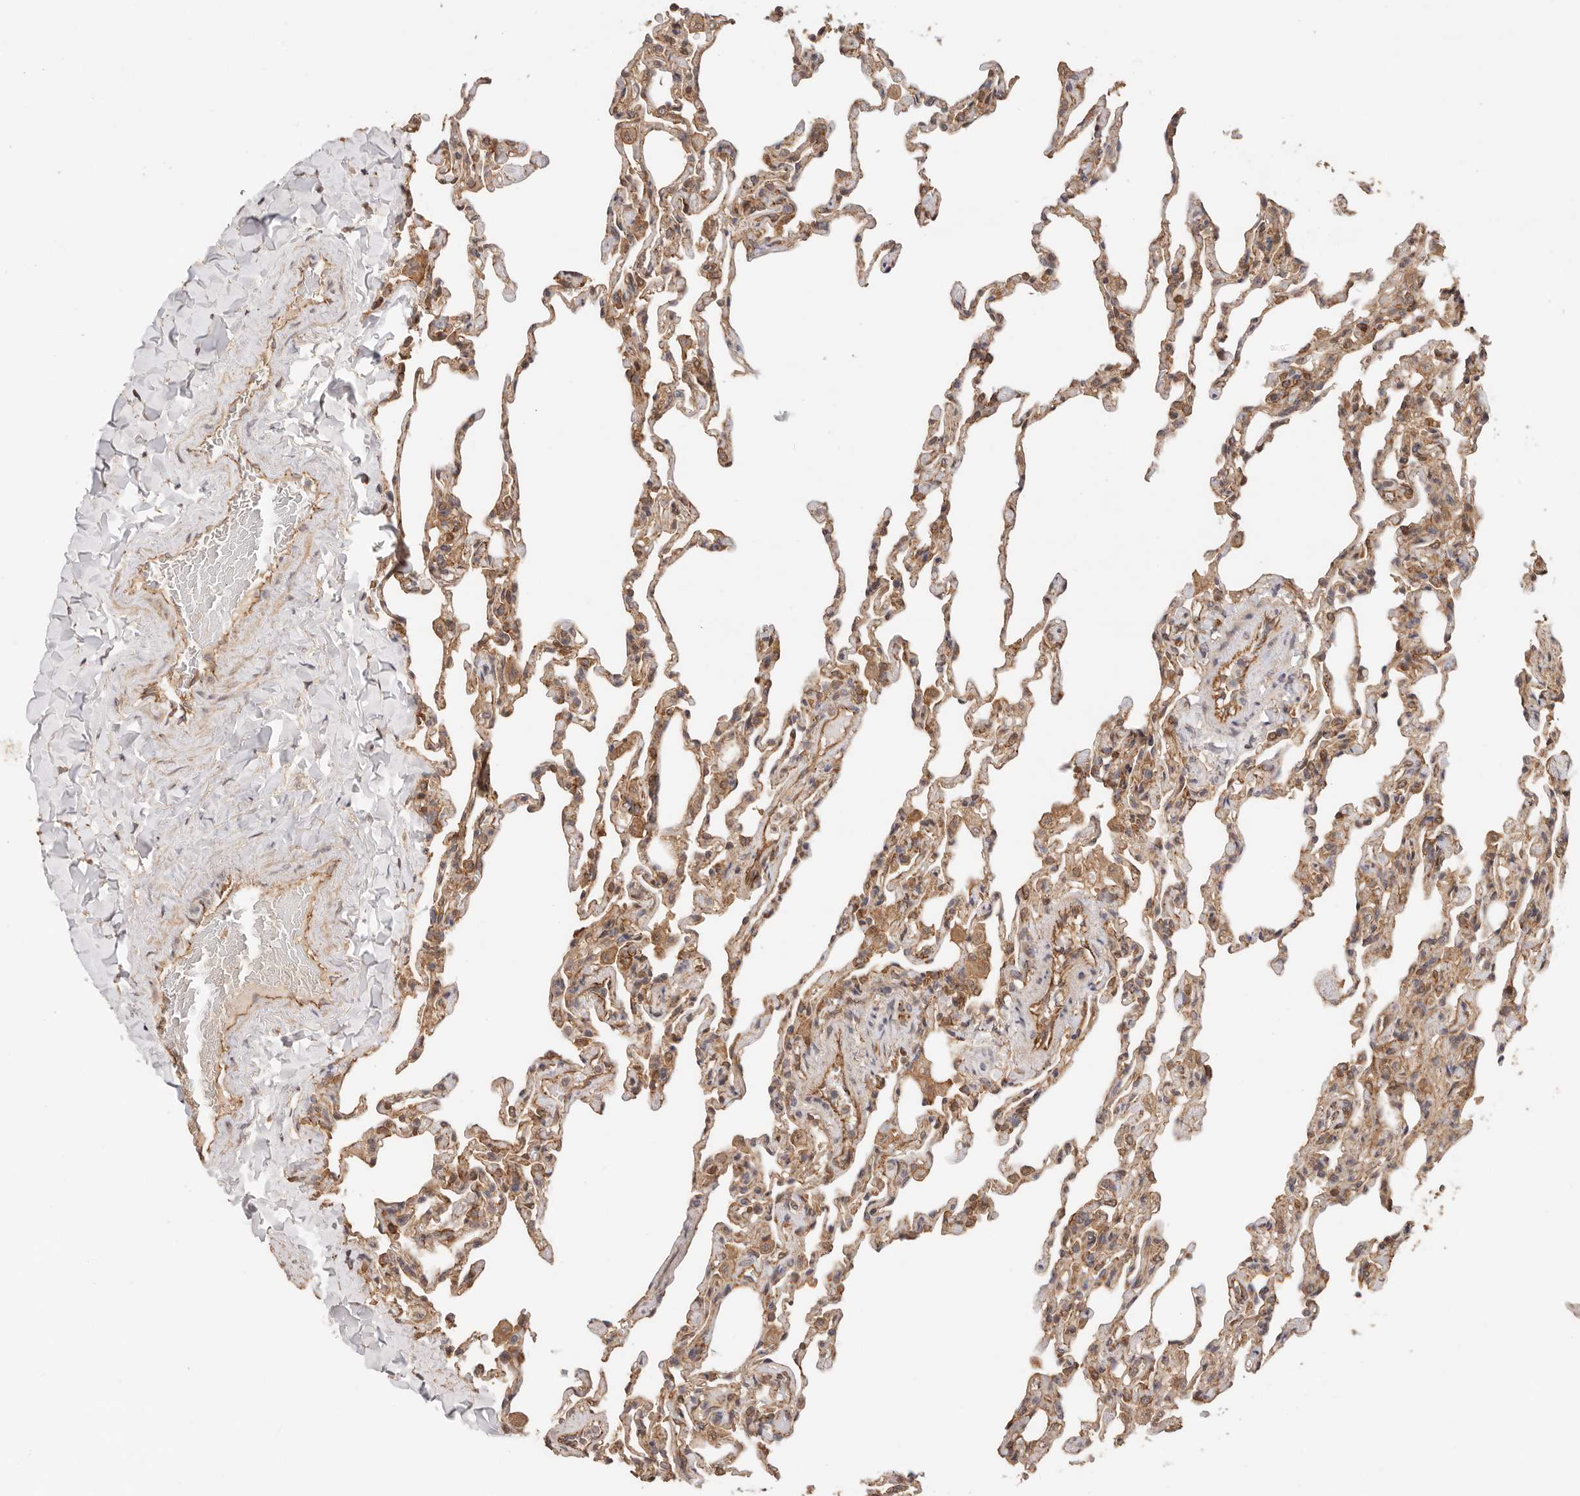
{"staining": {"intensity": "moderate", "quantity": ">75%", "location": "cytoplasmic/membranous"}, "tissue": "lung", "cell_type": "Alveolar cells", "image_type": "normal", "snomed": [{"axis": "morphology", "description": "Normal tissue, NOS"}, {"axis": "topography", "description": "Lung"}], "caption": "Protein analysis of normal lung displays moderate cytoplasmic/membranous staining in approximately >75% of alveolar cells.", "gene": "AFDN", "patient": {"sex": "male", "age": 20}}